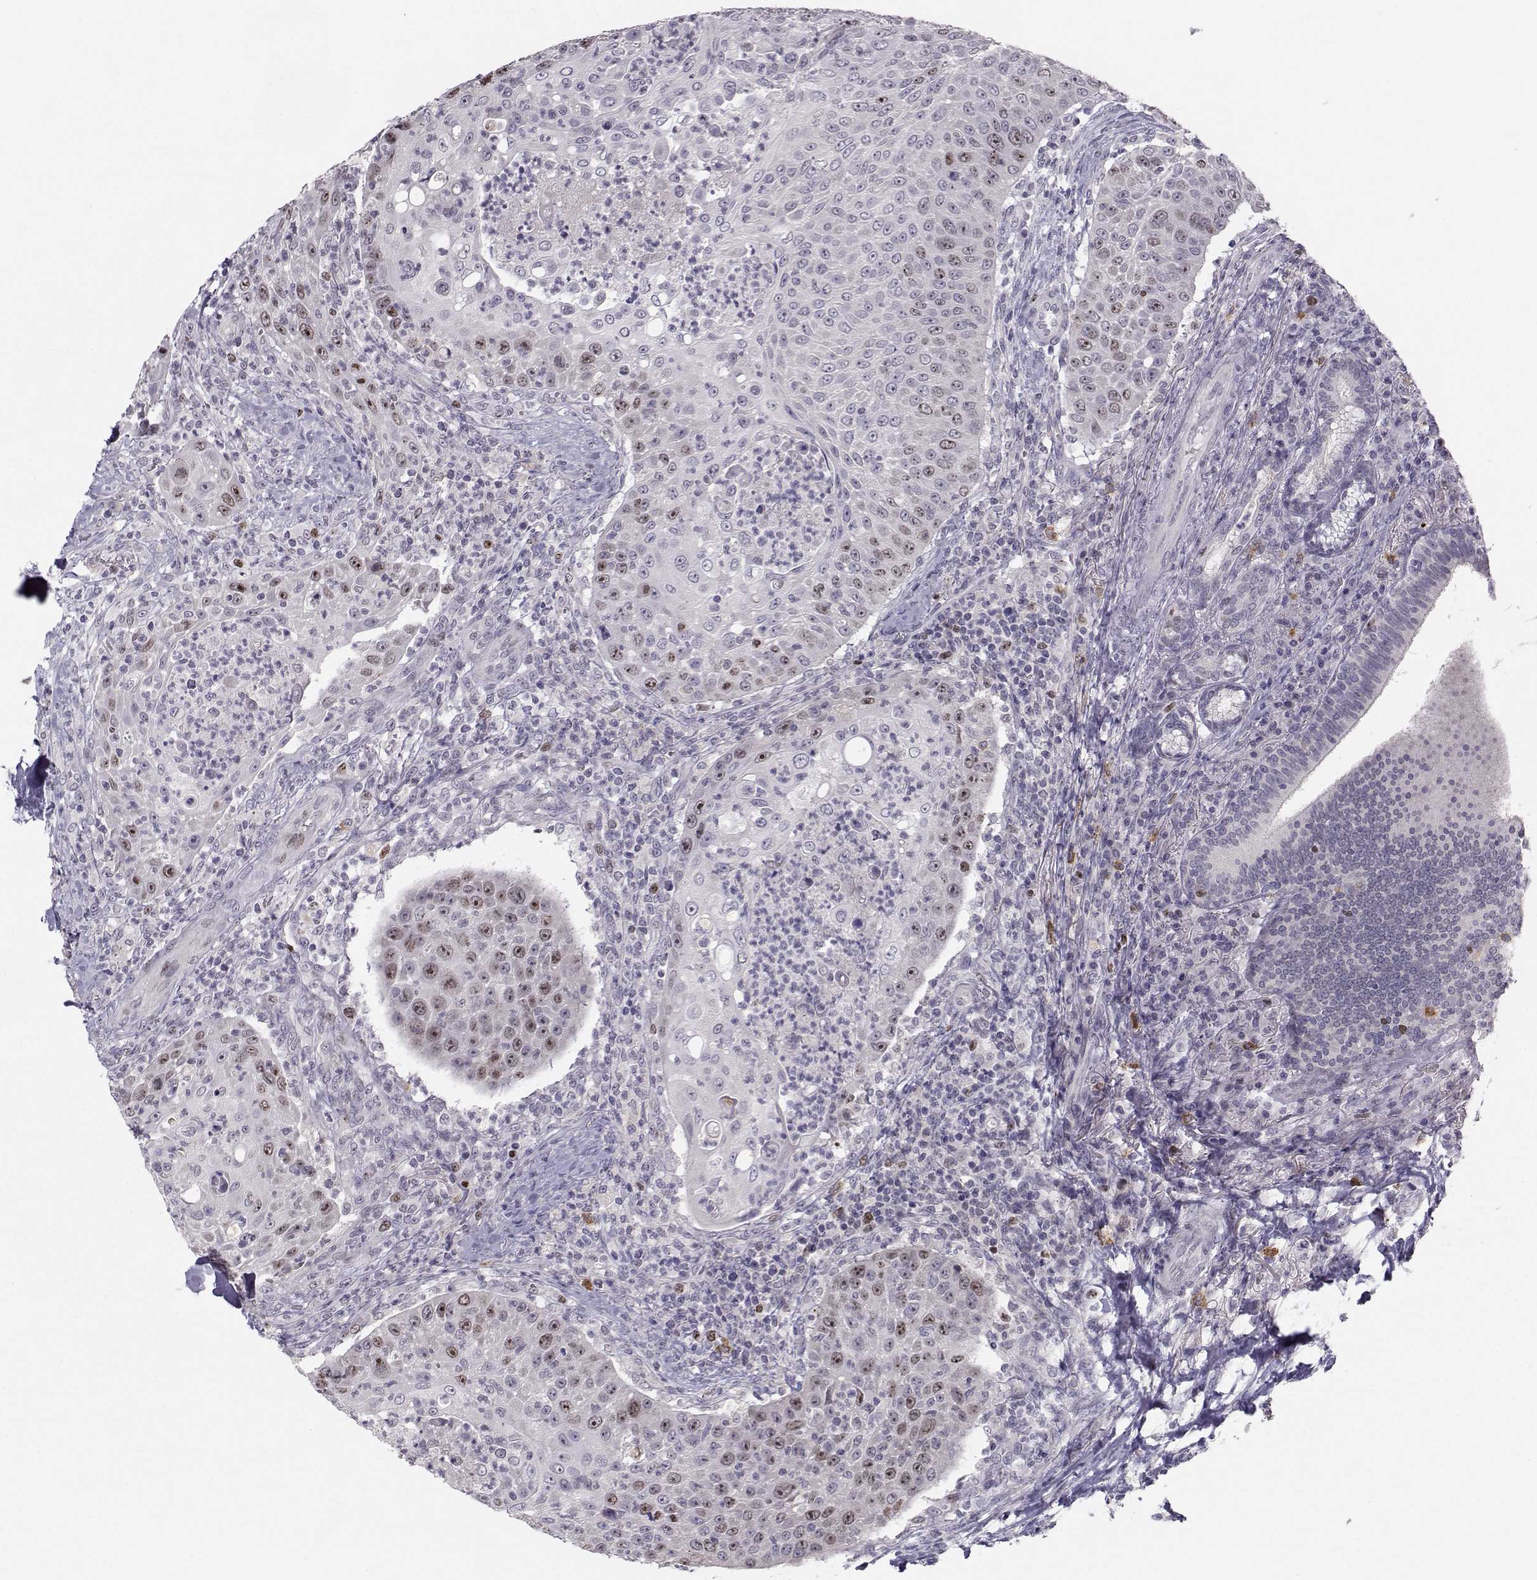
{"staining": {"intensity": "moderate", "quantity": "<25%", "location": "nuclear"}, "tissue": "head and neck cancer", "cell_type": "Tumor cells", "image_type": "cancer", "snomed": [{"axis": "morphology", "description": "Squamous cell carcinoma, NOS"}, {"axis": "topography", "description": "Head-Neck"}], "caption": "The photomicrograph exhibits a brown stain indicating the presence of a protein in the nuclear of tumor cells in head and neck cancer. Using DAB (3,3'-diaminobenzidine) (brown) and hematoxylin (blue) stains, captured at high magnification using brightfield microscopy.", "gene": "LRP8", "patient": {"sex": "male", "age": 69}}